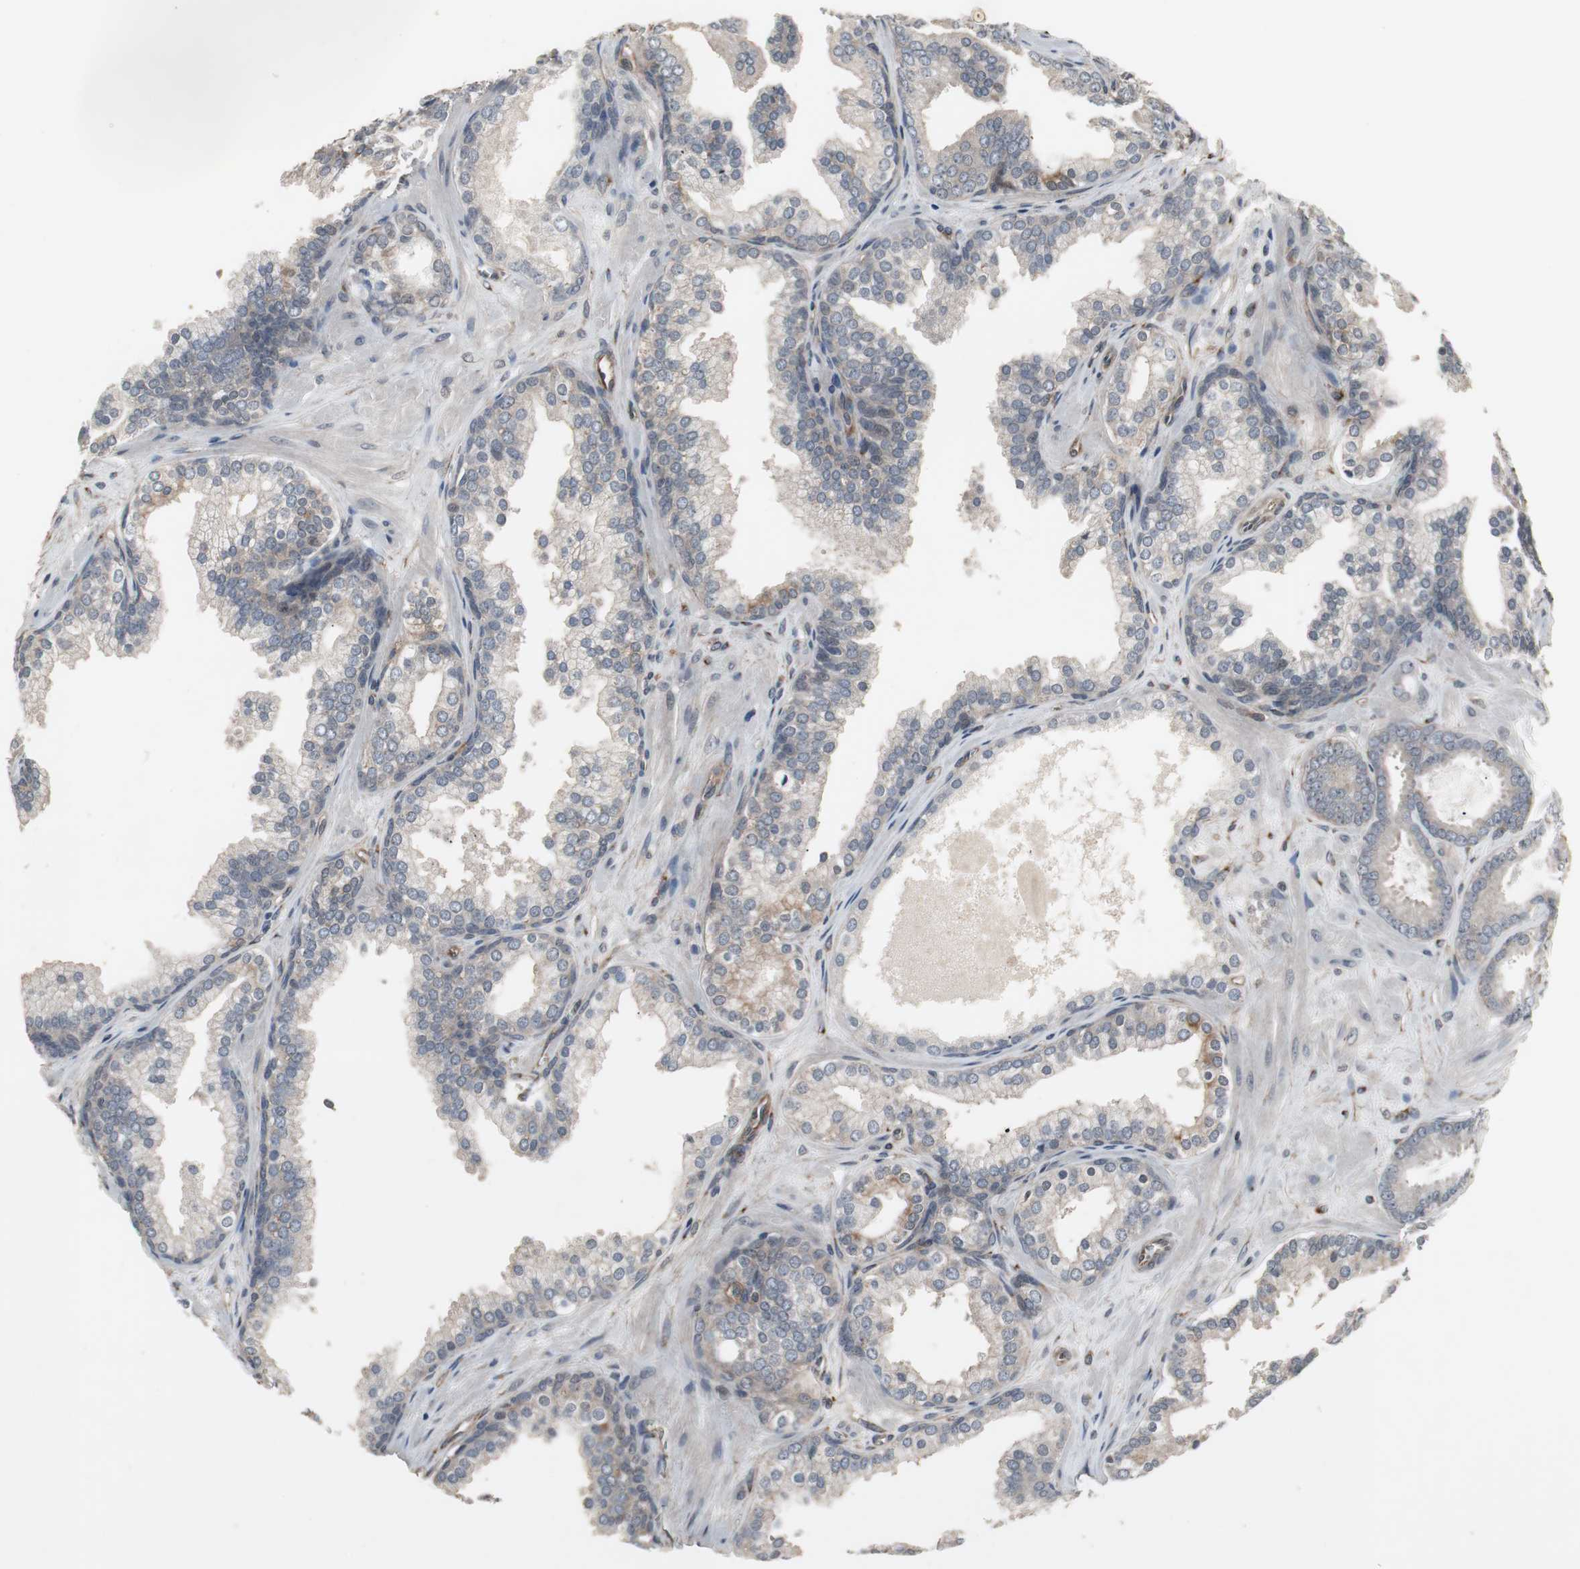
{"staining": {"intensity": "weak", "quantity": "25%-75%", "location": "cytoplasmic/membranous"}, "tissue": "prostate cancer", "cell_type": "Tumor cells", "image_type": "cancer", "snomed": [{"axis": "morphology", "description": "Adenocarcinoma, Low grade"}, {"axis": "topography", "description": "Prostate"}], "caption": "Immunohistochemistry photomicrograph of neoplastic tissue: low-grade adenocarcinoma (prostate) stained using immunohistochemistry (IHC) reveals low levels of weak protein expression localized specifically in the cytoplasmic/membranous of tumor cells, appearing as a cytoplasmic/membranous brown color.", "gene": "ATP2B2", "patient": {"sex": "male", "age": 57}}